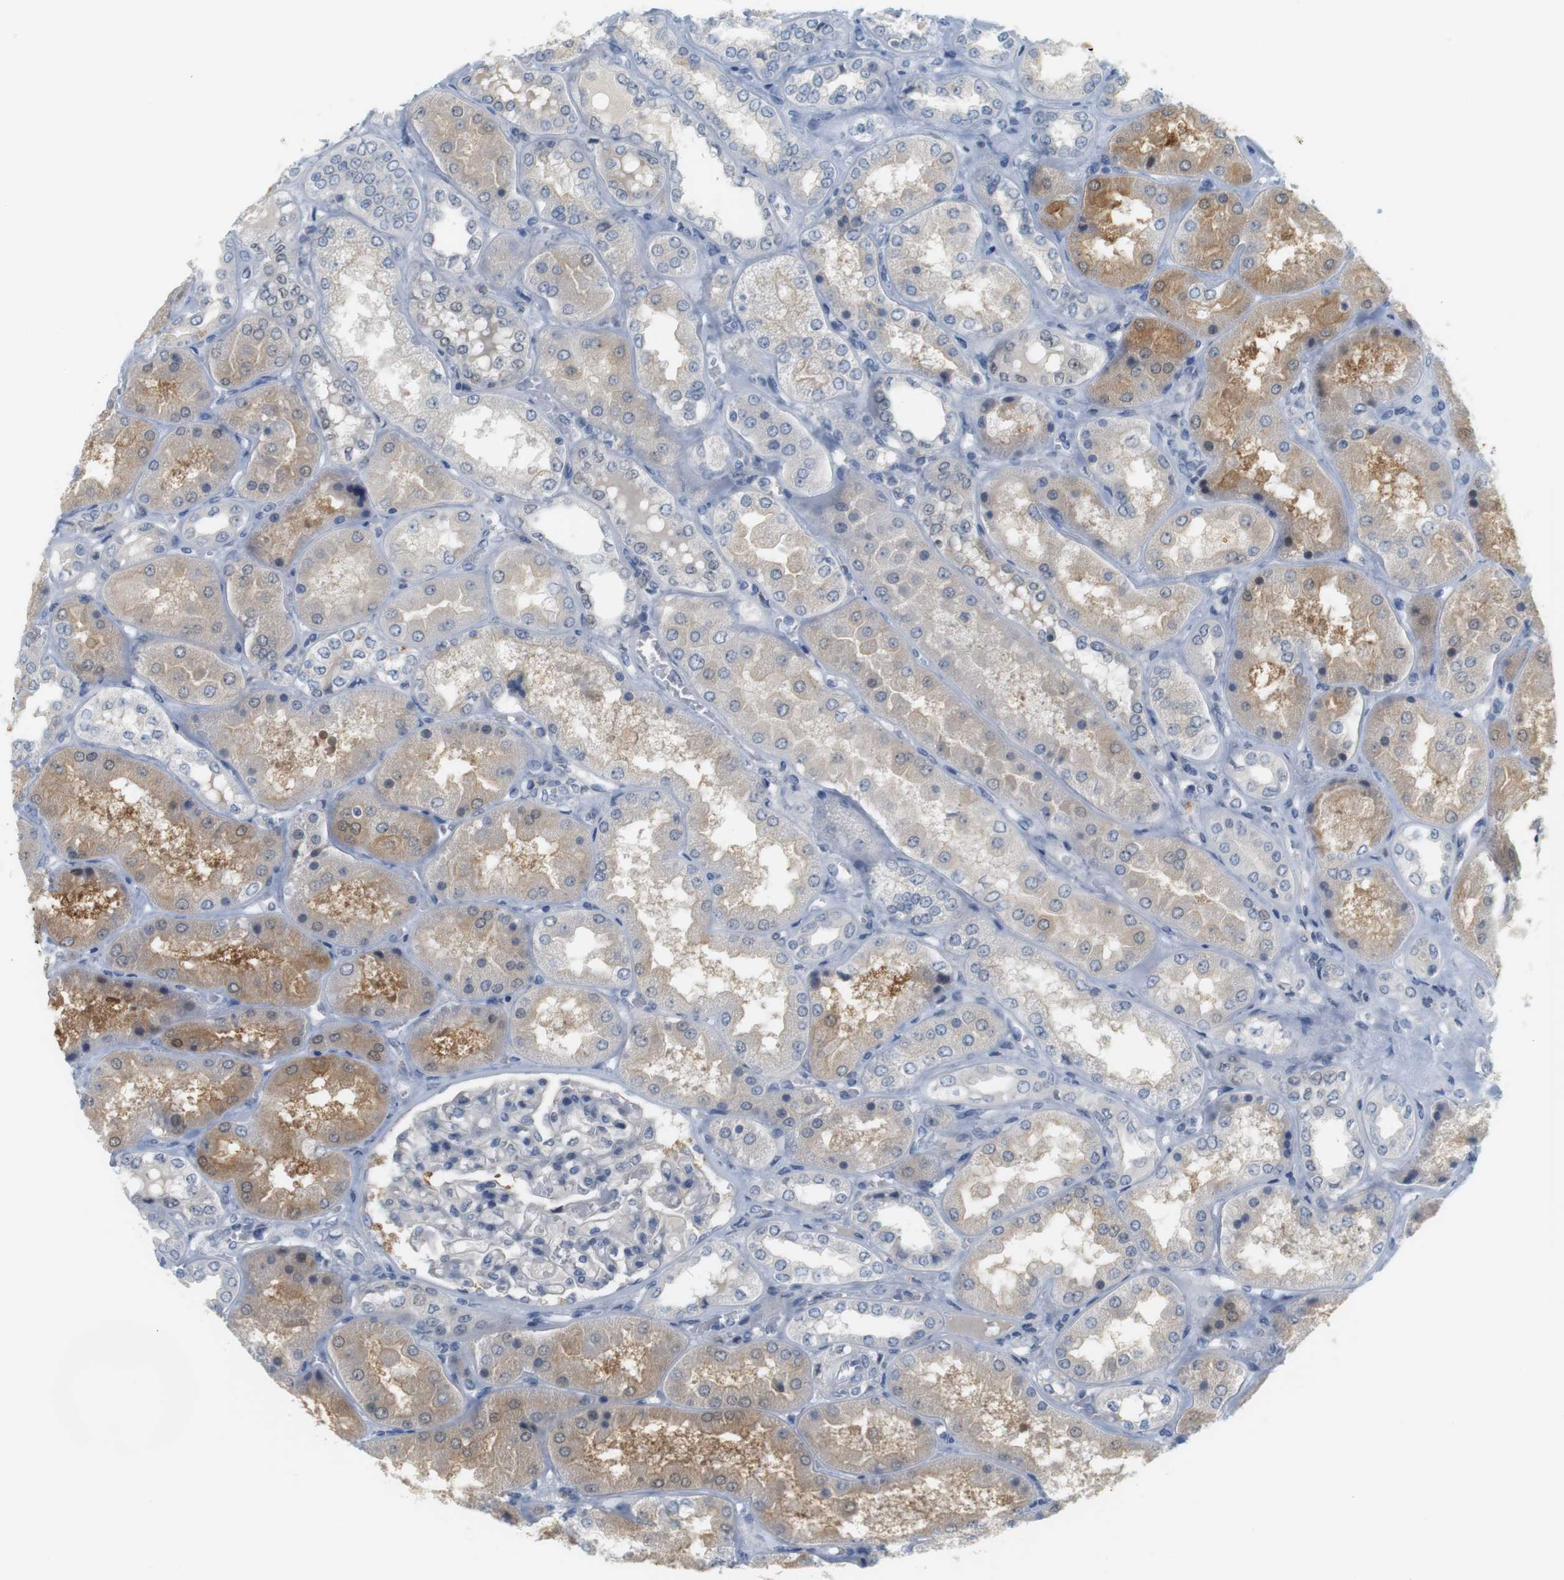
{"staining": {"intensity": "negative", "quantity": "none", "location": "none"}, "tissue": "kidney", "cell_type": "Cells in glomeruli", "image_type": "normal", "snomed": [{"axis": "morphology", "description": "Normal tissue, NOS"}, {"axis": "topography", "description": "Kidney"}], "caption": "This is a histopathology image of IHC staining of unremarkable kidney, which shows no expression in cells in glomeruli. (Stains: DAB (3,3'-diaminobenzidine) immunohistochemistry (IHC) with hematoxylin counter stain, Microscopy: brightfield microscopy at high magnification).", "gene": "CREB3L2", "patient": {"sex": "female", "age": 56}}